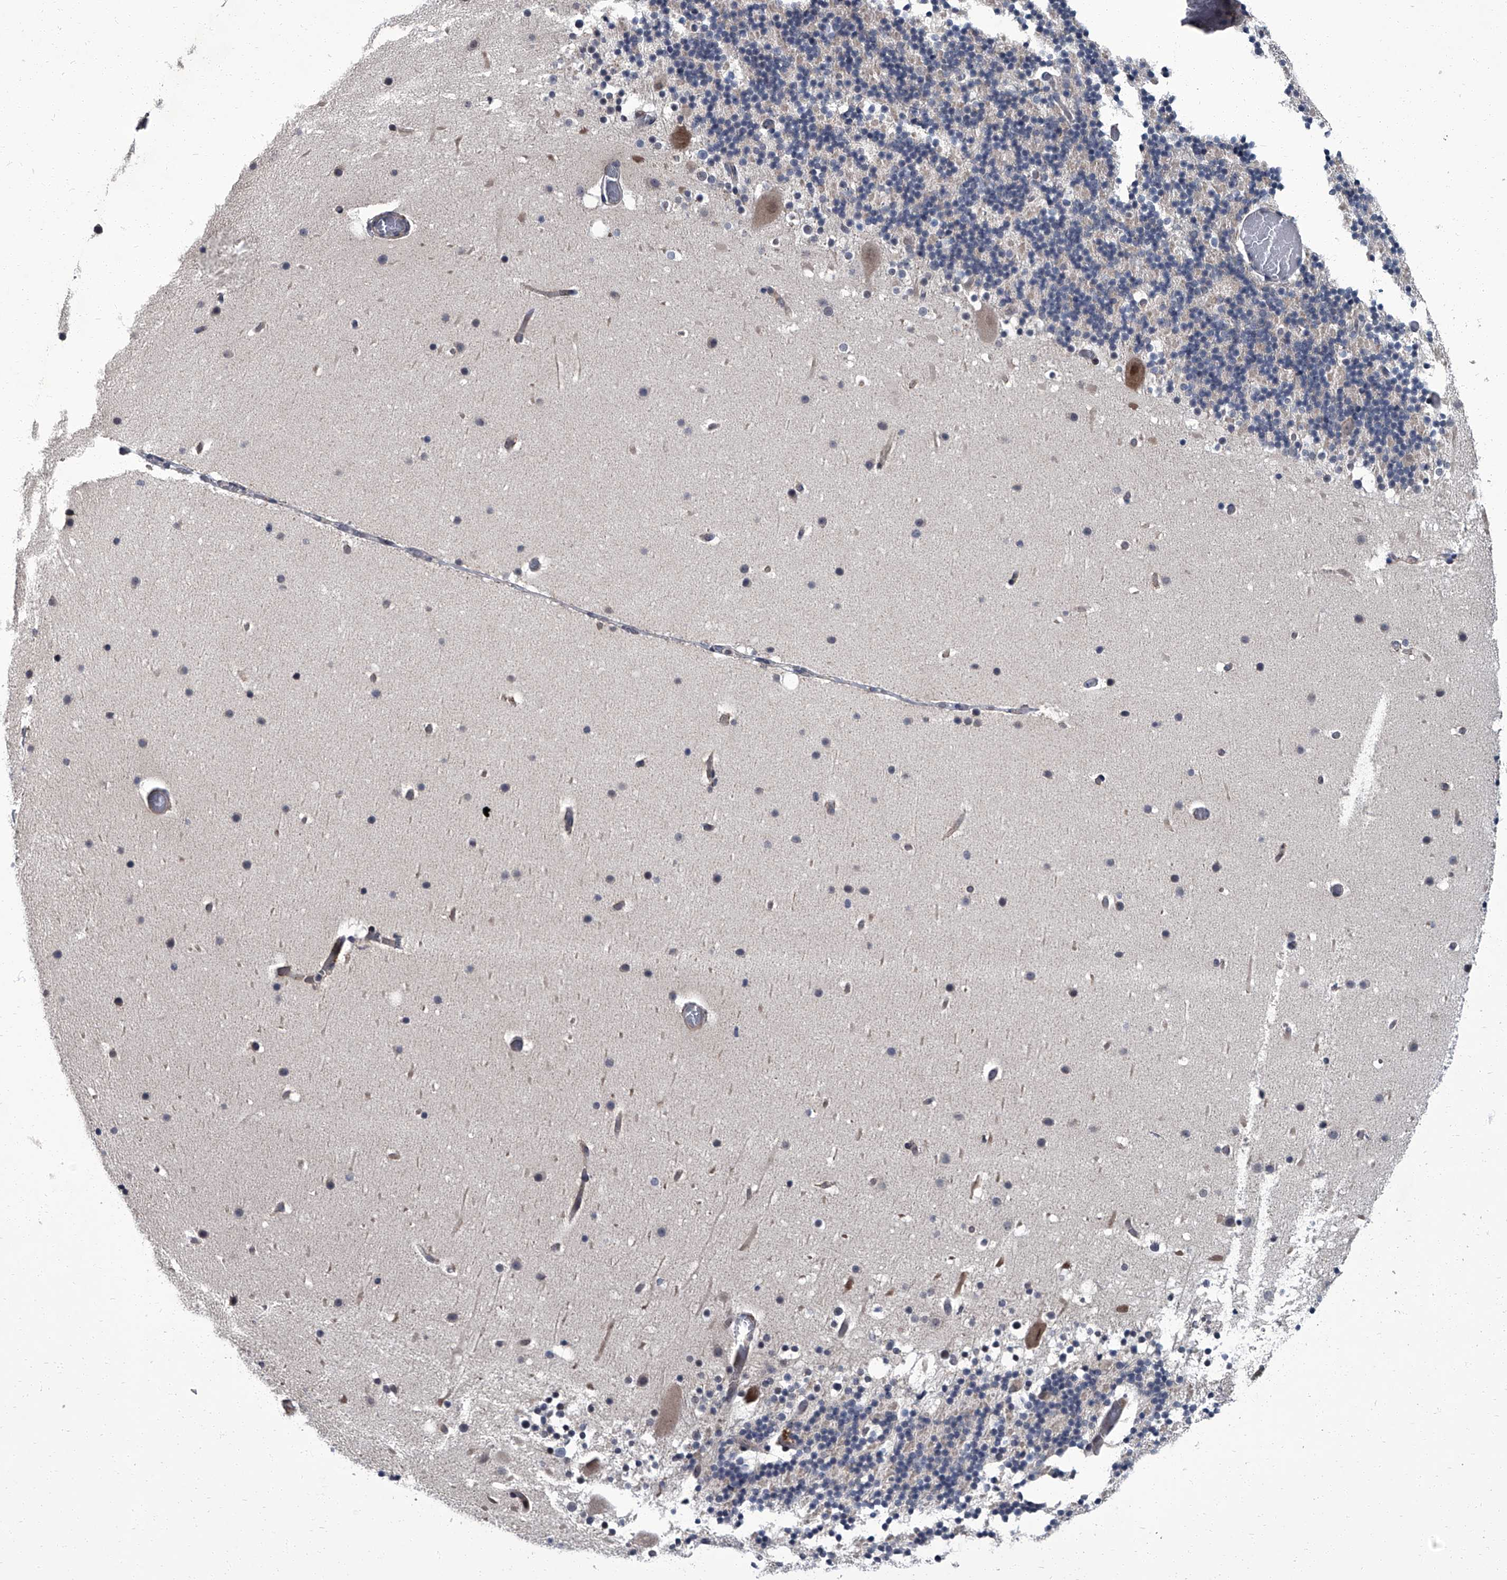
{"staining": {"intensity": "negative", "quantity": "none", "location": "none"}, "tissue": "cerebellum", "cell_type": "Cells in granular layer", "image_type": "normal", "snomed": [{"axis": "morphology", "description": "Normal tissue, NOS"}, {"axis": "topography", "description": "Cerebellum"}], "caption": "The histopathology image exhibits no staining of cells in granular layer in unremarkable cerebellum.", "gene": "ZNF274", "patient": {"sex": "male", "age": 57}}